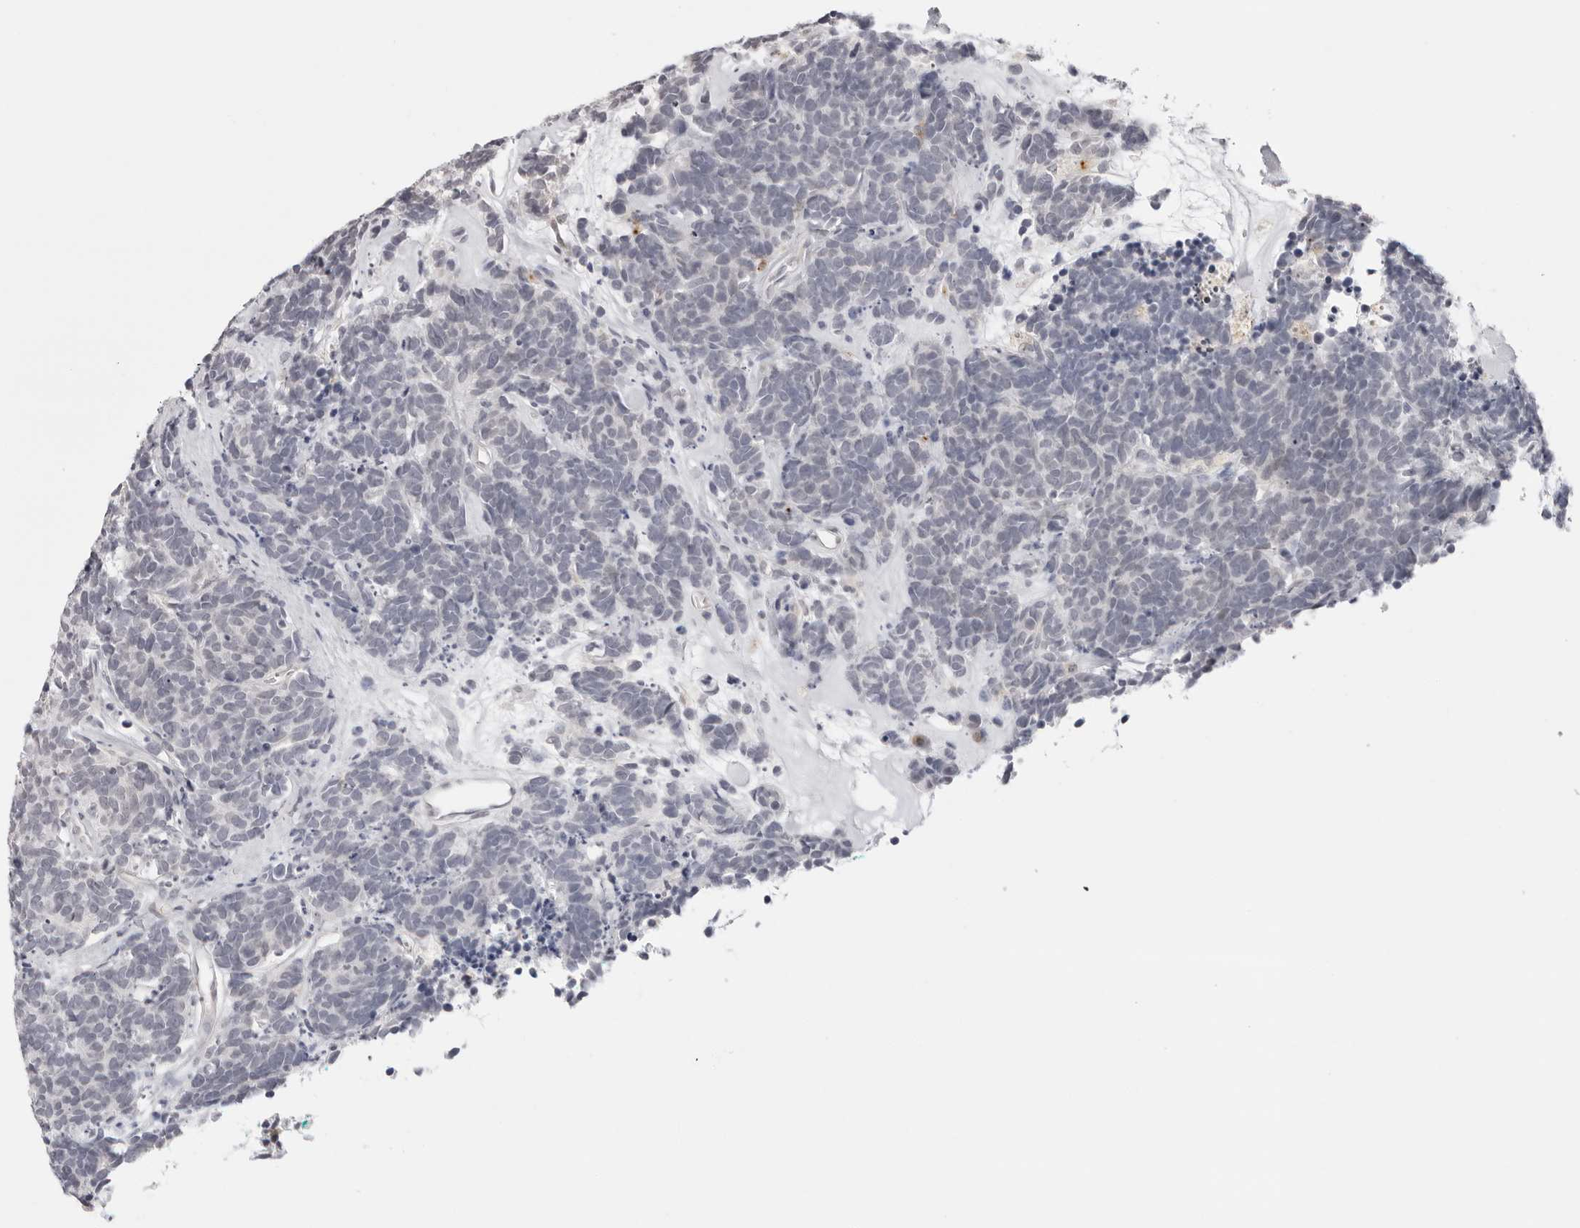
{"staining": {"intensity": "negative", "quantity": "none", "location": "none"}, "tissue": "carcinoid", "cell_type": "Tumor cells", "image_type": "cancer", "snomed": [{"axis": "morphology", "description": "Carcinoma, NOS"}, {"axis": "morphology", "description": "Carcinoid, malignant, NOS"}, {"axis": "topography", "description": "Urinary bladder"}], "caption": "This is an immunohistochemistry (IHC) photomicrograph of carcinoid. There is no positivity in tumor cells.", "gene": "STRADB", "patient": {"sex": "male", "age": 57}}